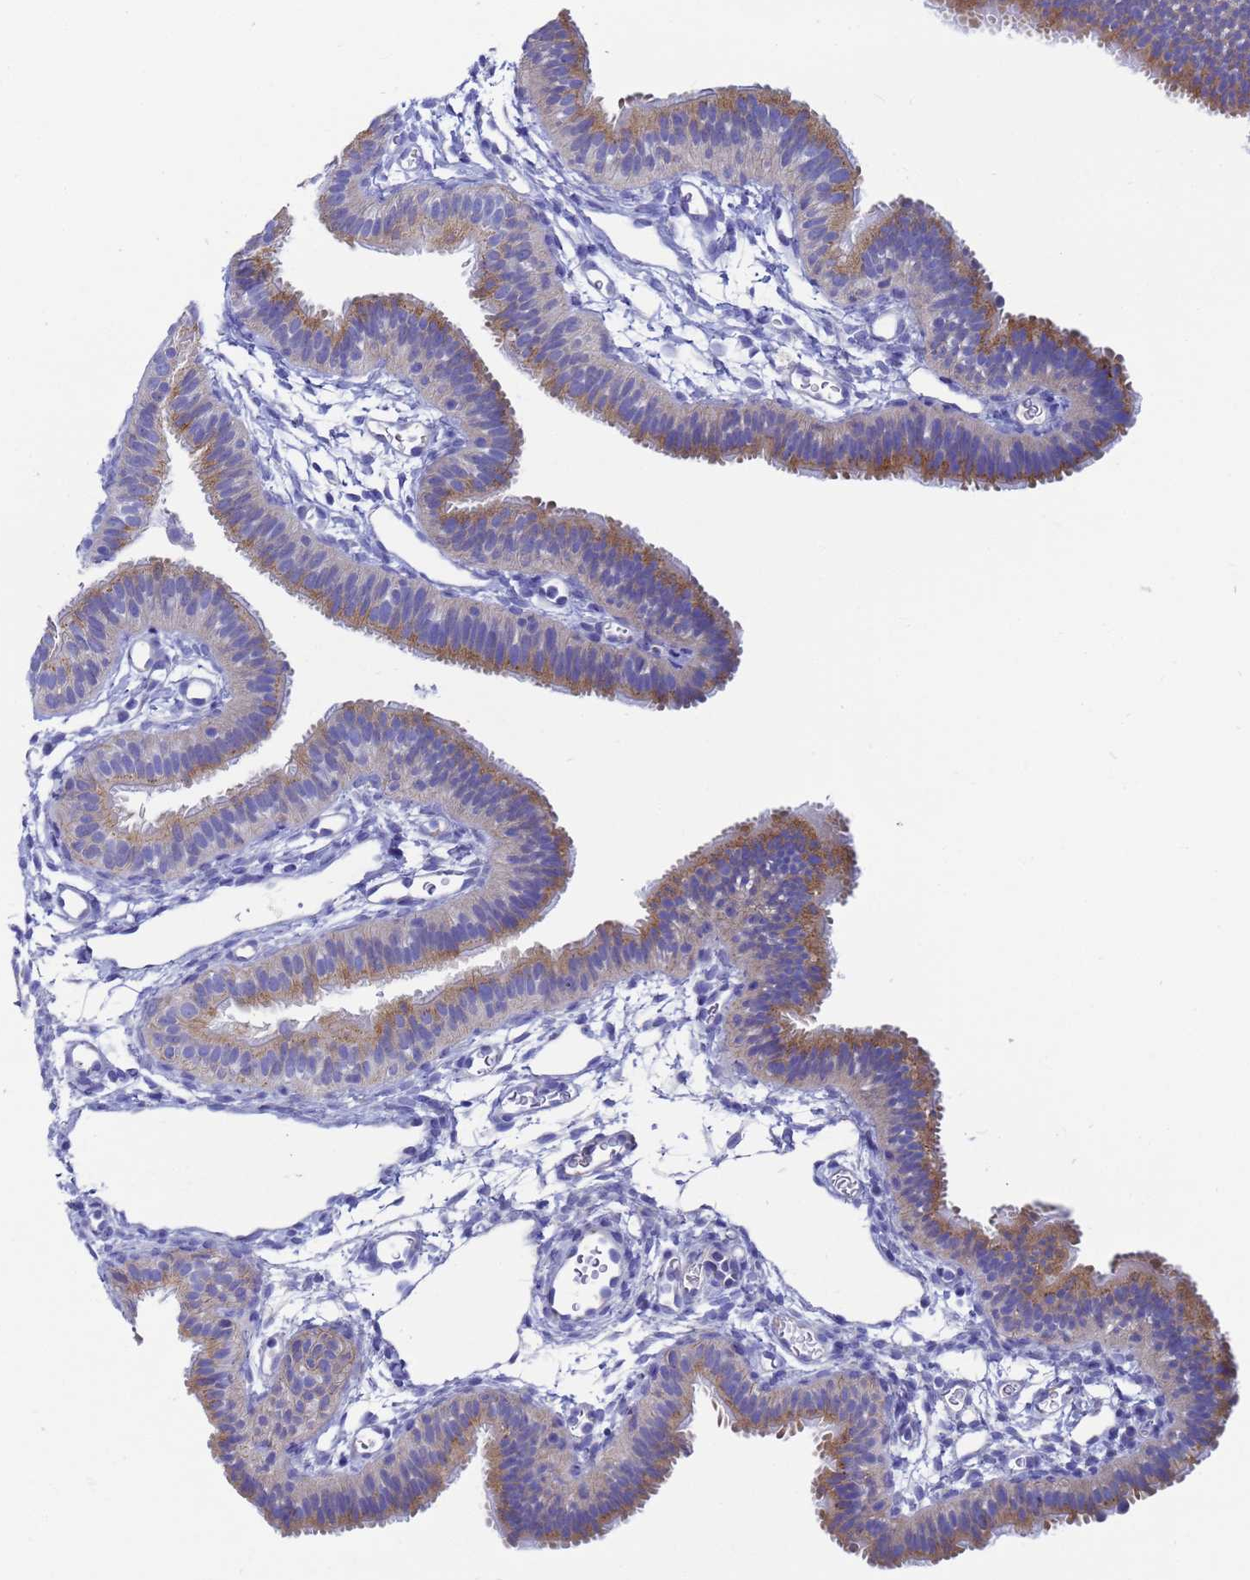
{"staining": {"intensity": "moderate", "quantity": "25%-75%", "location": "cytoplasmic/membranous"}, "tissue": "fallopian tube", "cell_type": "Glandular cells", "image_type": "normal", "snomed": [{"axis": "morphology", "description": "Normal tissue, NOS"}, {"axis": "topography", "description": "Fallopian tube"}], "caption": "Approximately 25%-75% of glandular cells in benign fallopian tube display moderate cytoplasmic/membranous protein expression as visualized by brown immunohistochemical staining.", "gene": "TM4SF4", "patient": {"sex": "female", "age": 35}}